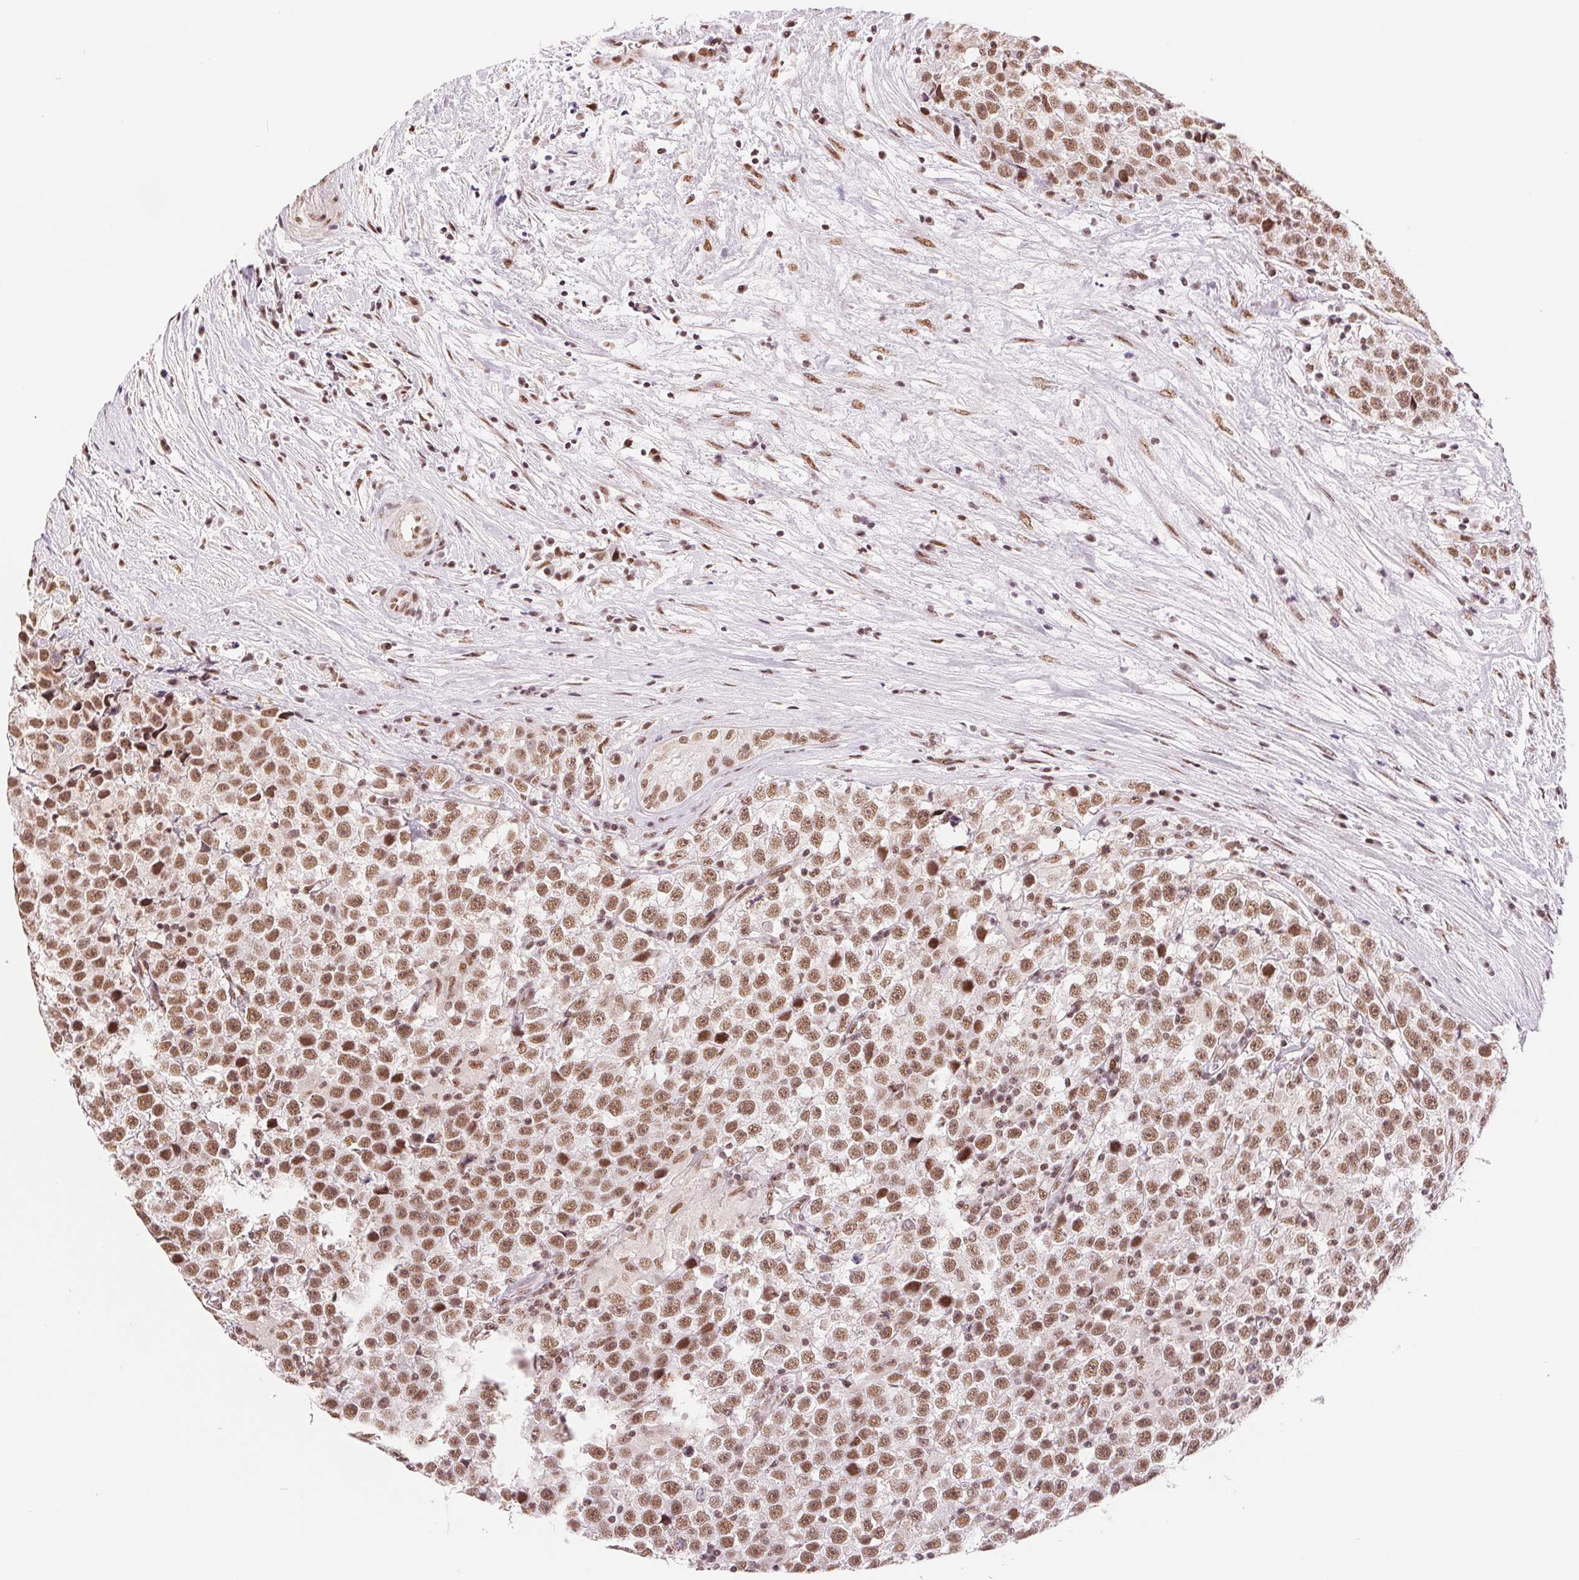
{"staining": {"intensity": "moderate", "quantity": ">75%", "location": "nuclear"}, "tissue": "testis cancer", "cell_type": "Tumor cells", "image_type": "cancer", "snomed": [{"axis": "morphology", "description": "Seminoma, NOS"}, {"axis": "topography", "description": "Testis"}], "caption": "Protein analysis of seminoma (testis) tissue demonstrates moderate nuclear staining in about >75% of tumor cells.", "gene": "SREK1", "patient": {"sex": "male", "age": 31}}